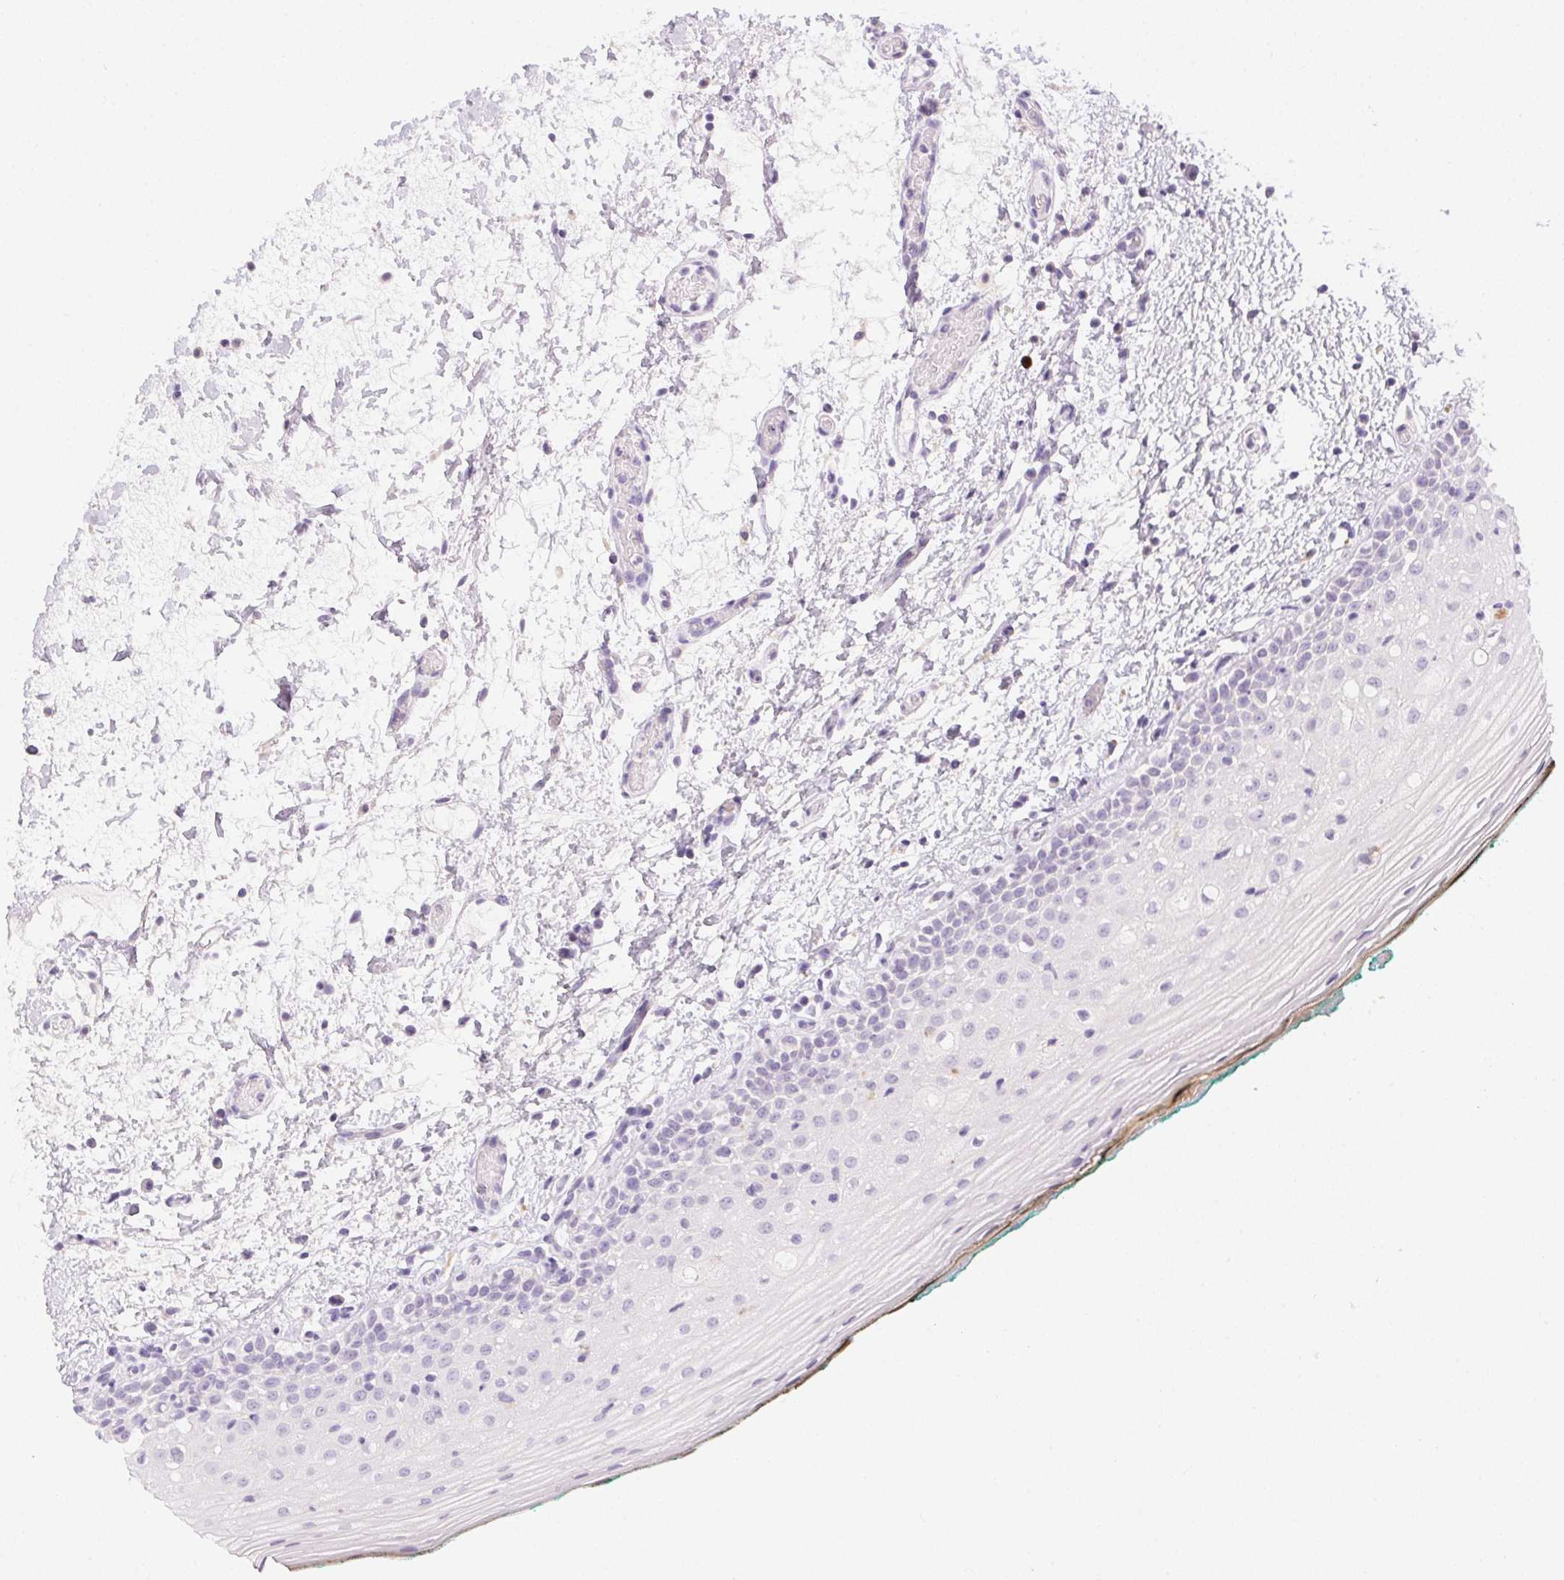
{"staining": {"intensity": "negative", "quantity": "none", "location": "none"}, "tissue": "oral mucosa", "cell_type": "Squamous epithelial cells", "image_type": "normal", "snomed": [{"axis": "morphology", "description": "Normal tissue, NOS"}, {"axis": "topography", "description": "Oral tissue"}], "caption": "An immunohistochemistry image of benign oral mucosa is shown. There is no staining in squamous epithelial cells of oral mucosa.", "gene": "PPY", "patient": {"sex": "female", "age": 83}}